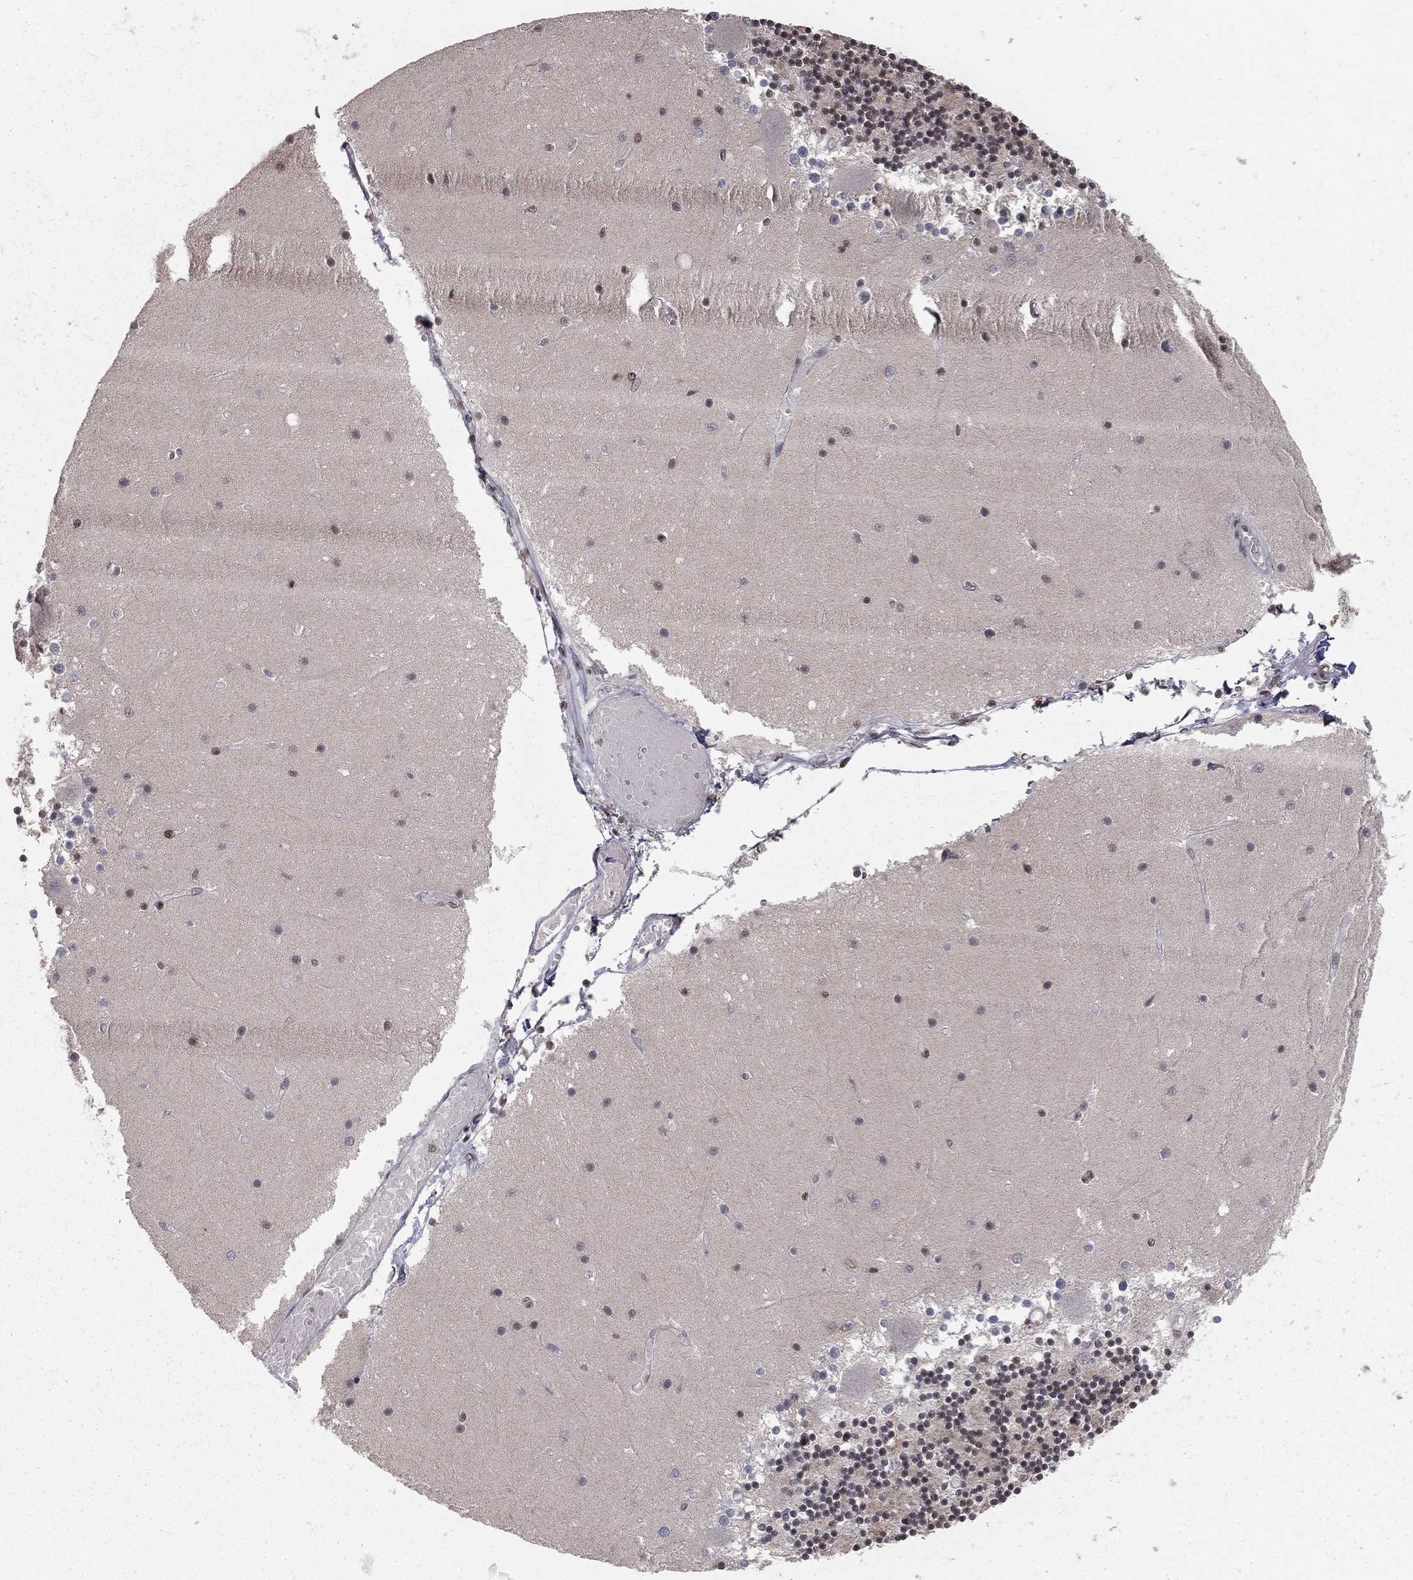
{"staining": {"intensity": "moderate", "quantity": ">75%", "location": "nuclear"}, "tissue": "cerebellum", "cell_type": "Cells in granular layer", "image_type": "normal", "snomed": [{"axis": "morphology", "description": "Normal tissue, NOS"}, {"axis": "topography", "description": "Cerebellum"}], "caption": "Immunohistochemical staining of normal cerebellum reveals >75% levels of moderate nuclear protein expression in approximately >75% of cells in granular layer.", "gene": "NFYB", "patient": {"sex": "female", "age": 28}}